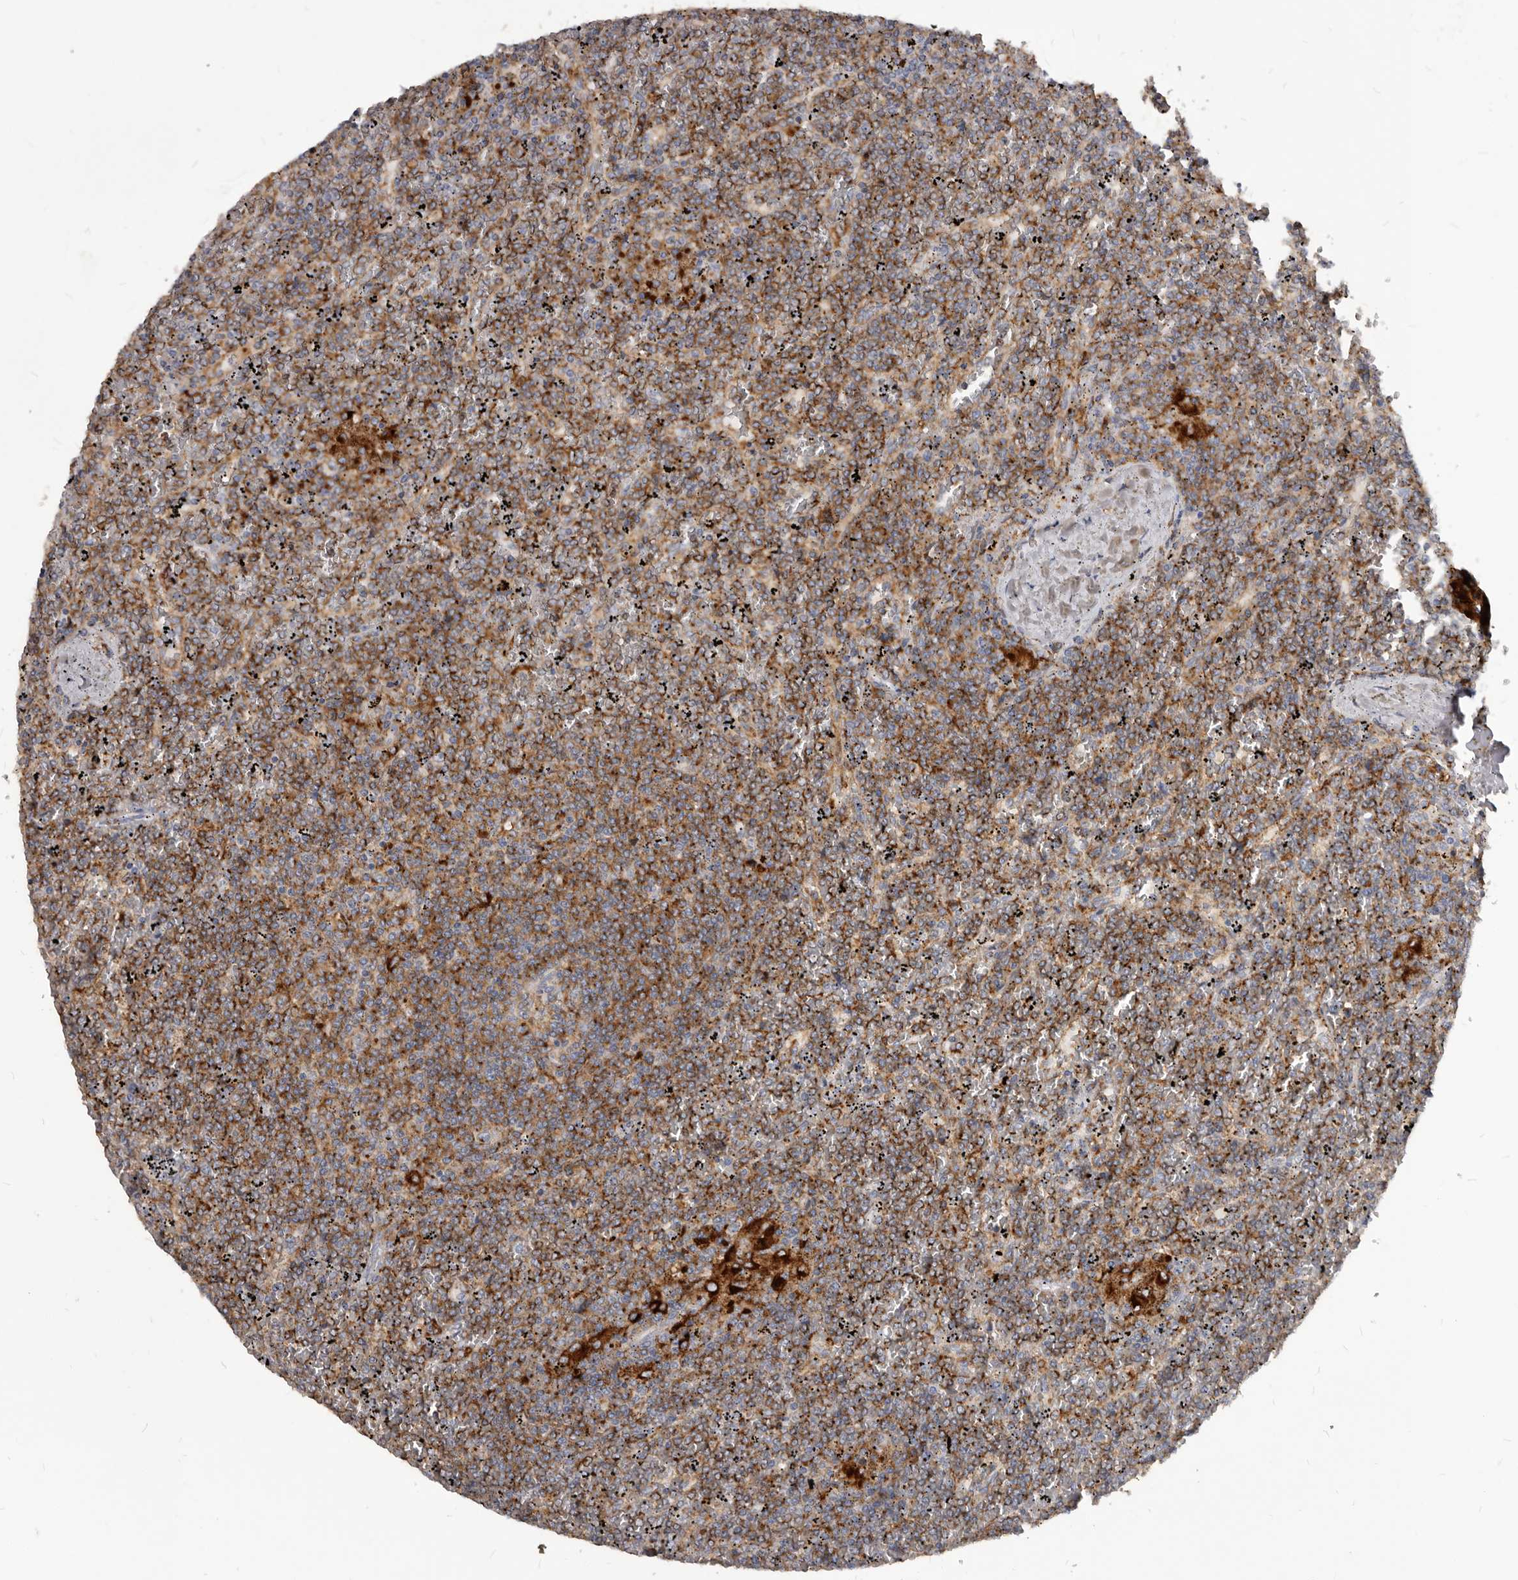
{"staining": {"intensity": "moderate", "quantity": ">75%", "location": "cytoplasmic/membranous"}, "tissue": "lymphoma", "cell_type": "Tumor cells", "image_type": "cancer", "snomed": [{"axis": "morphology", "description": "Malignant lymphoma, non-Hodgkin's type, Low grade"}, {"axis": "topography", "description": "Spleen"}], "caption": "Moderate cytoplasmic/membranous protein staining is appreciated in approximately >75% of tumor cells in malignant lymphoma, non-Hodgkin's type (low-grade). The staining was performed using DAB, with brown indicating positive protein expression. Nuclei are stained blue with hematoxylin.", "gene": "PI4K2A", "patient": {"sex": "female", "age": 19}}